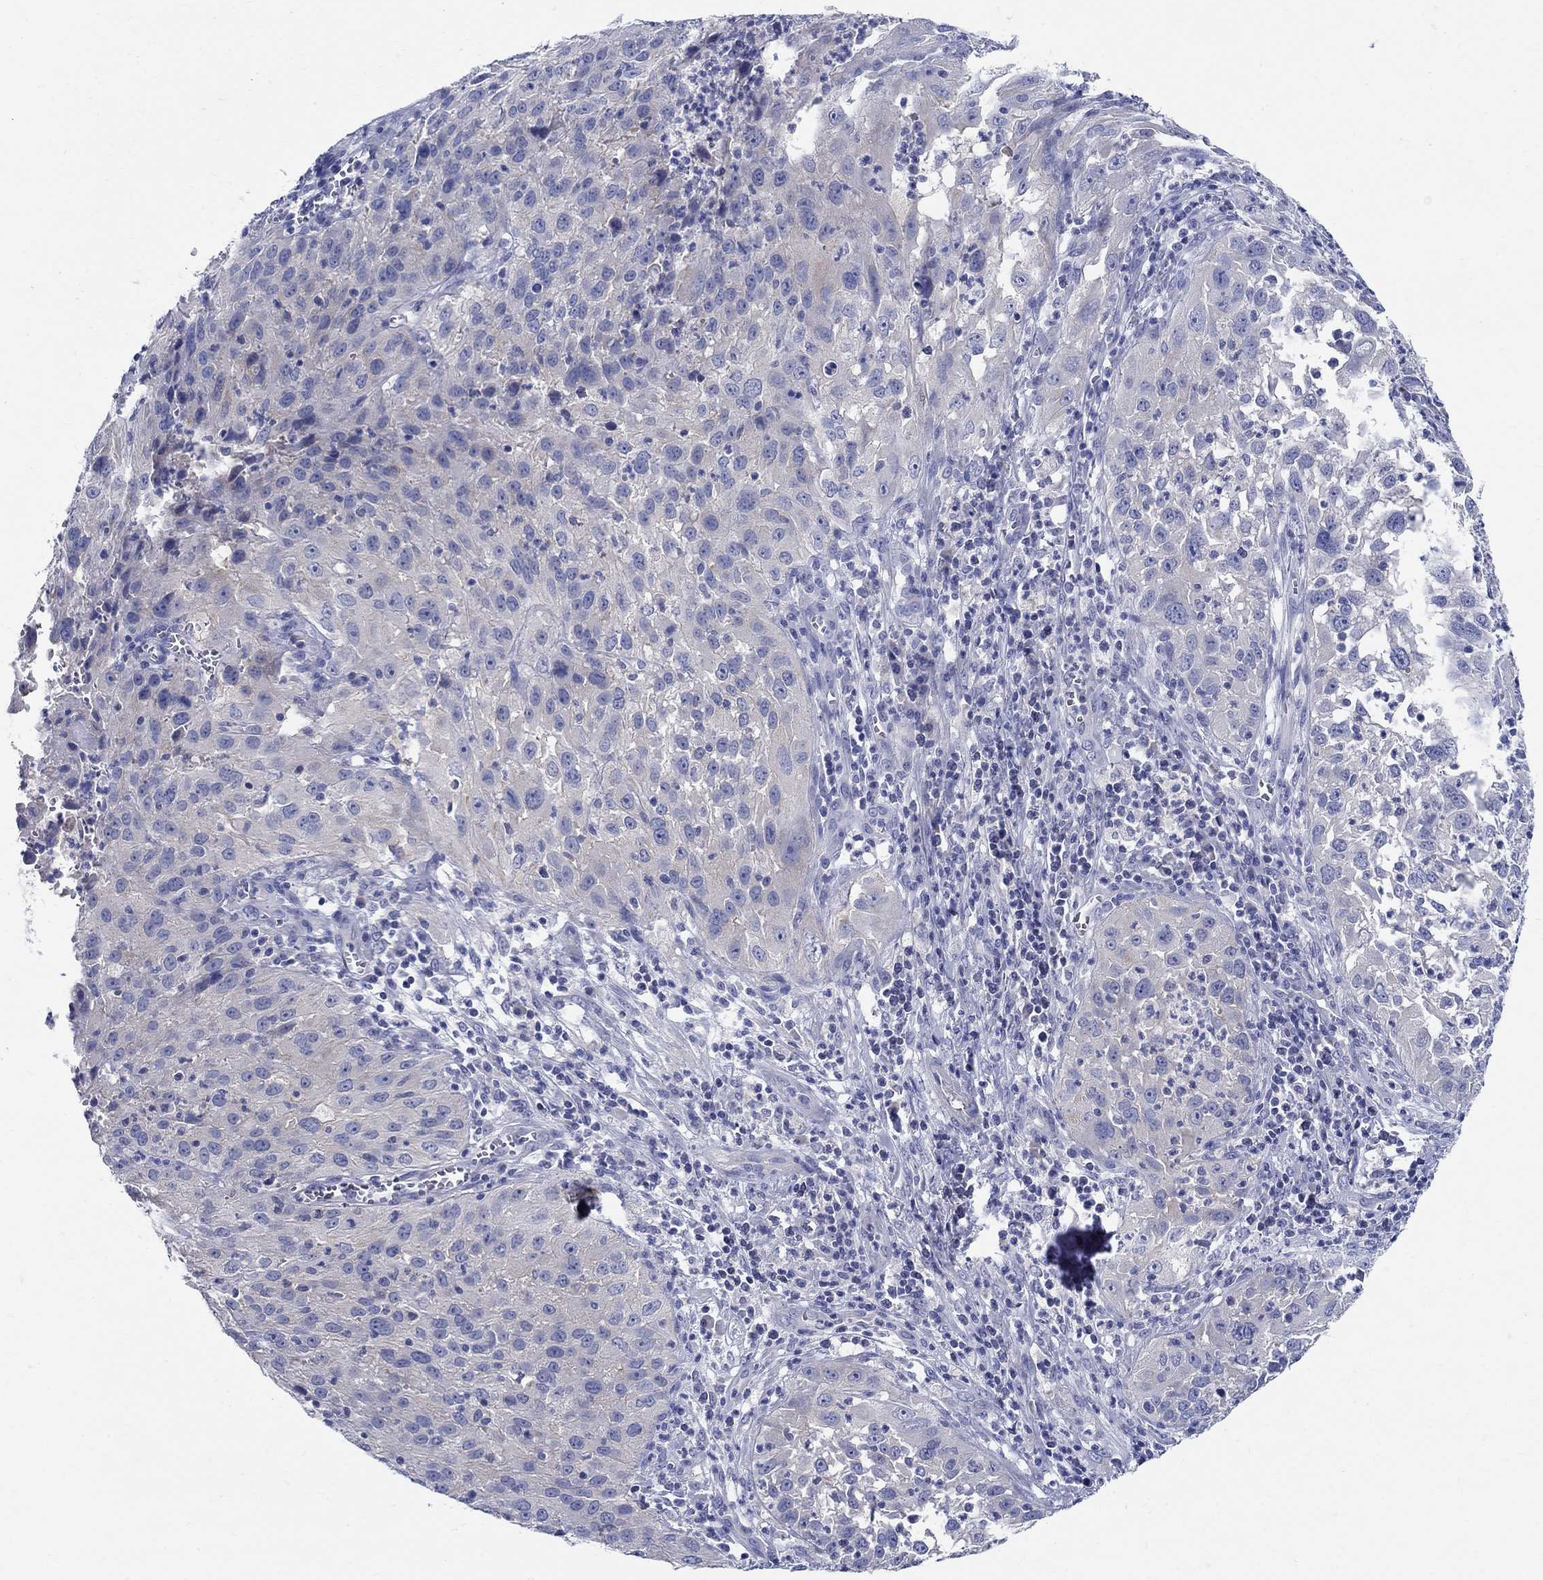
{"staining": {"intensity": "negative", "quantity": "none", "location": "none"}, "tissue": "cervical cancer", "cell_type": "Tumor cells", "image_type": "cancer", "snomed": [{"axis": "morphology", "description": "Squamous cell carcinoma, NOS"}, {"axis": "topography", "description": "Cervix"}], "caption": "High power microscopy micrograph of an IHC histopathology image of cervical squamous cell carcinoma, revealing no significant staining in tumor cells.", "gene": "CRYGD", "patient": {"sex": "female", "age": 32}}